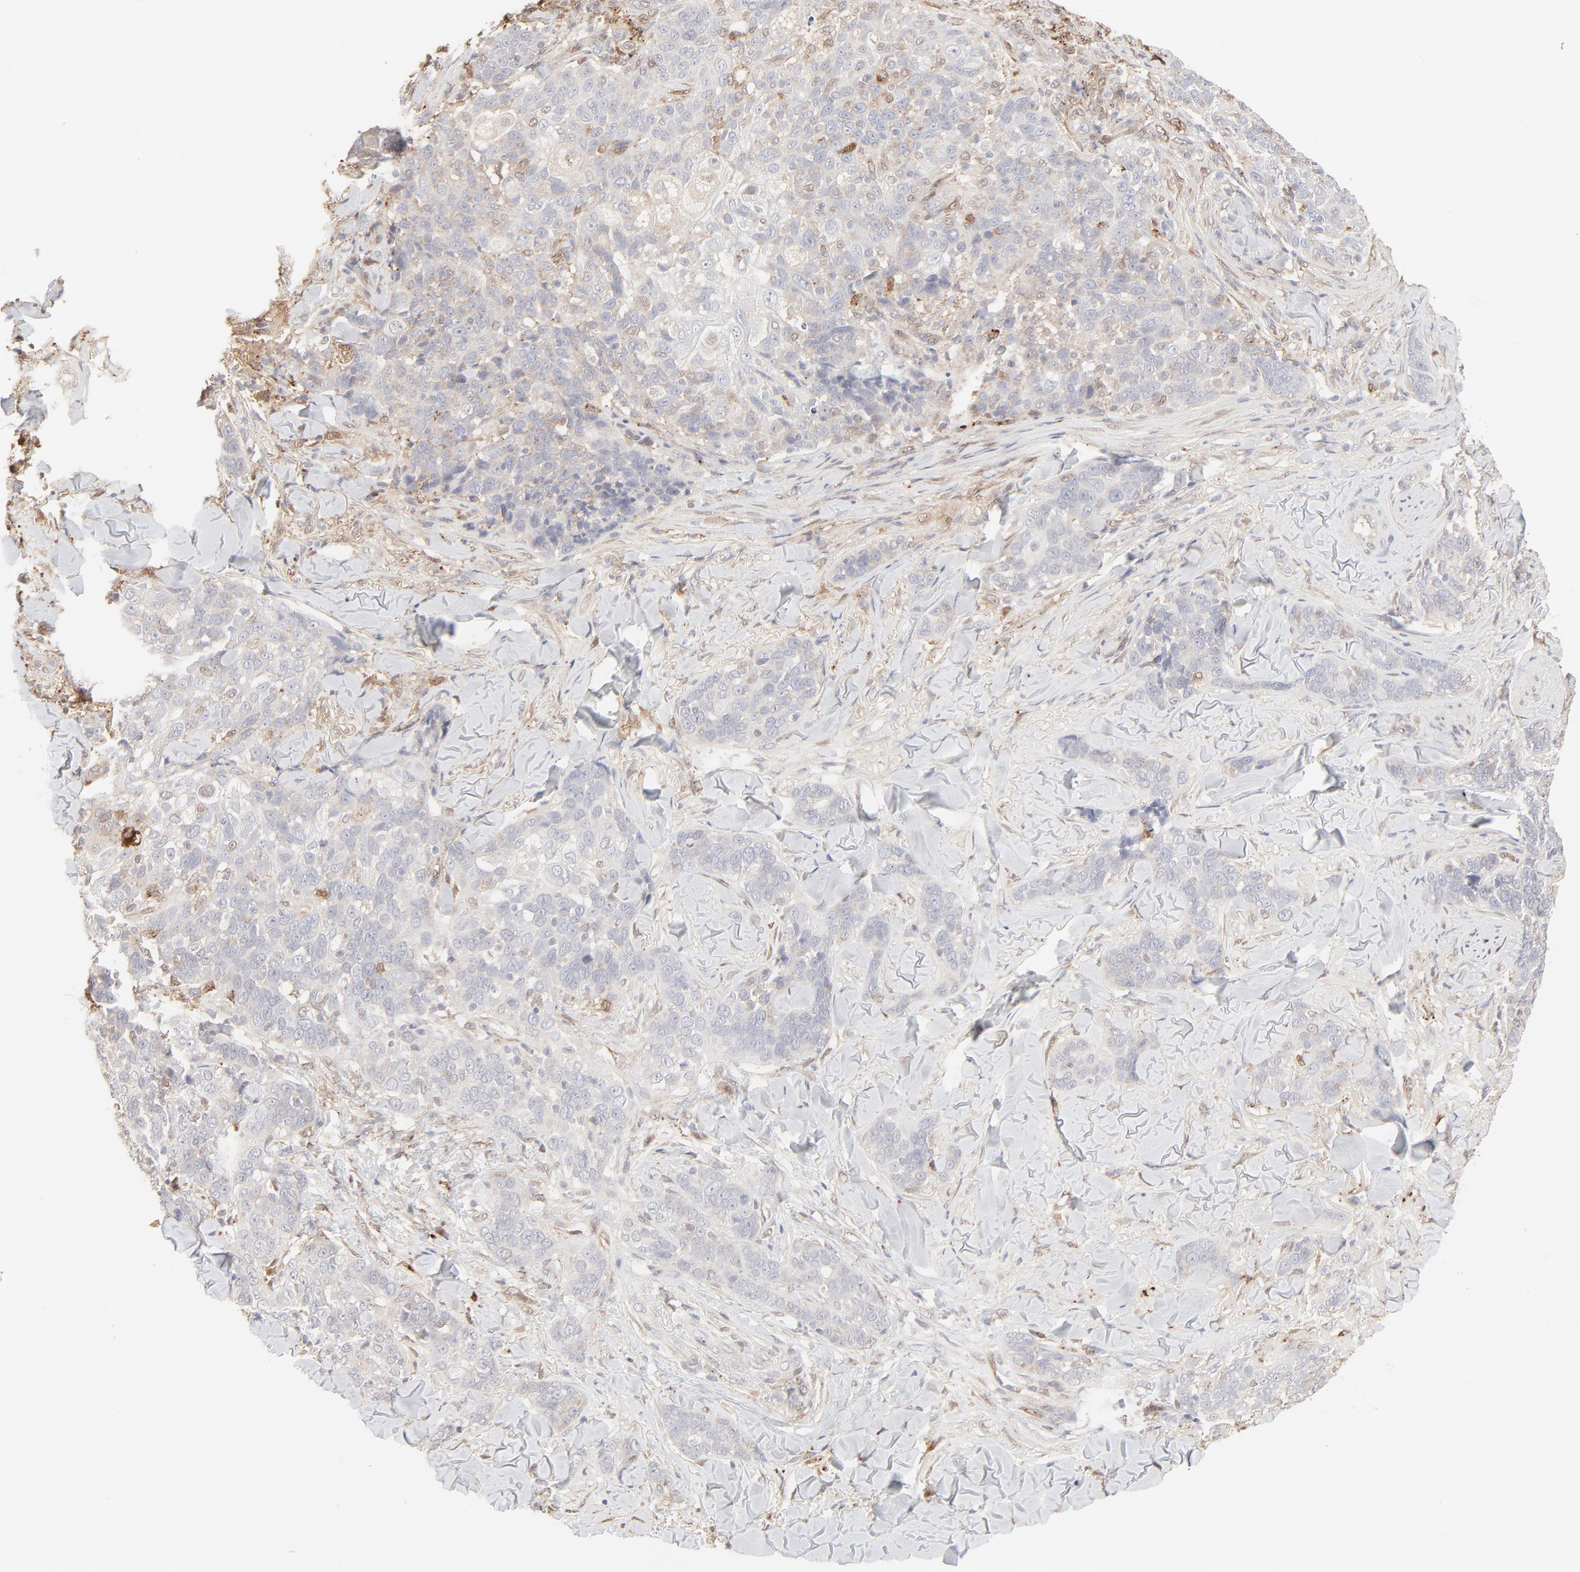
{"staining": {"intensity": "negative", "quantity": "none", "location": "none"}, "tissue": "skin cancer", "cell_type": "Tumor cells", "image_type": "cancer", "snomed": [{"axis": "morphology", "description": "Normal tissue, NOS"}, {"axis": "morphology", "description": "Squamous cell carcinoma, NOS"}, {"axis": "topography", "description": "Skin"}], "caption": "The IHC histopathology image has no significant expression in tumor cells of squamous cell carcinoma (skin) tissue.", "gene": "LGALS2", "patient": {"sex": "female", "age": 83}}